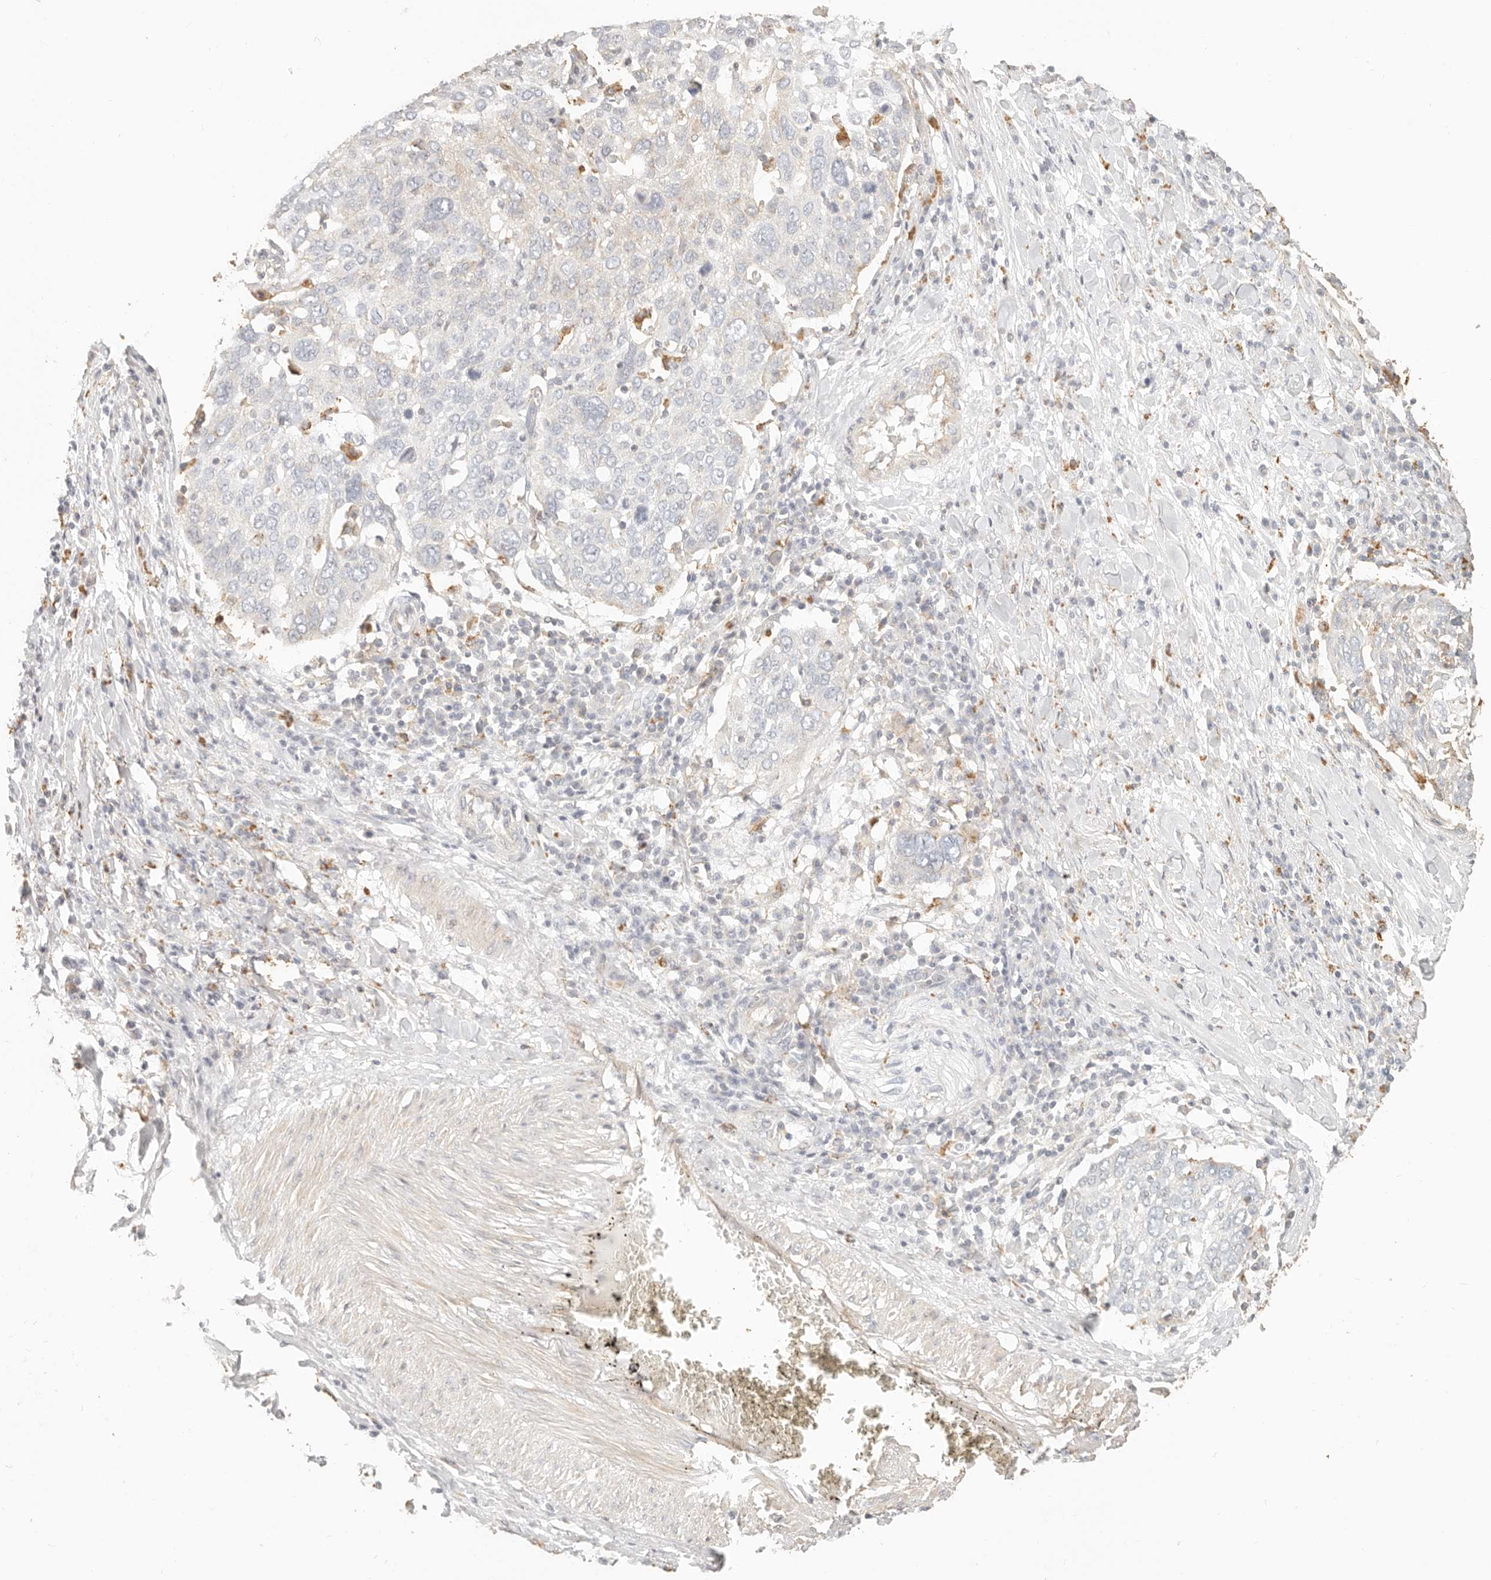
{"staining": {"intensity": "negative", "quantity": "none", "location": "none"}, "tissue": "lung cancer", "cell_type": "Tumor cells", "image_type": "cancer", "snomed": [{"axis": "morphology", "description": "Squamous cell carcinoma, NOS"}, {"axis": "topography", "description": "Lung"}], "caption": "There is no significant expression in tumor cells of lung cancer.", "gene": "CNMD", "patient": {"sex": "male", "age": 65}}